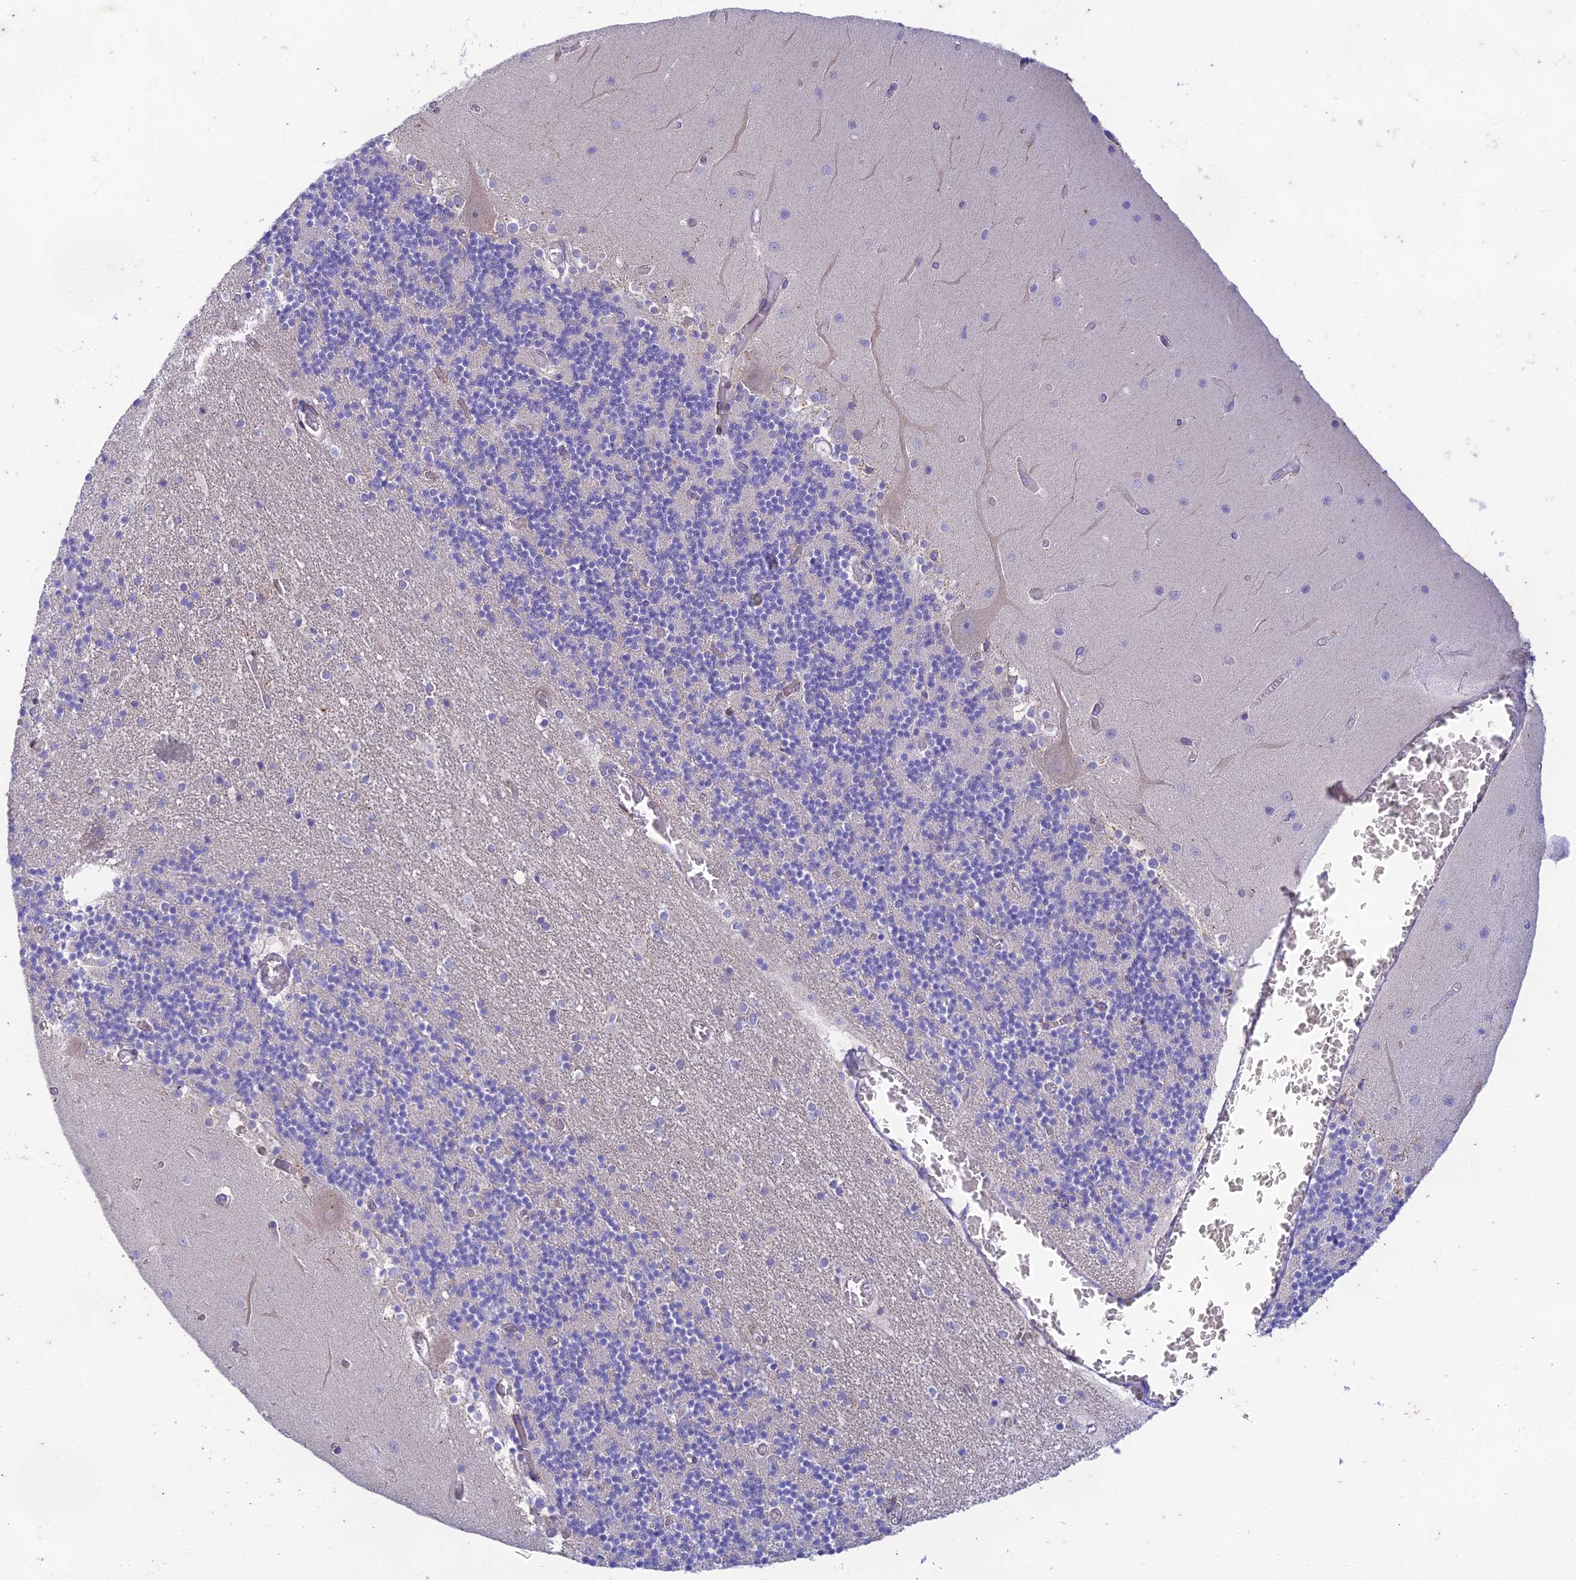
{"staining": {"intensity": "negative", "quantity": "none", "location": "none"}, "tissue": "cerebellum", "cell_type": "Cells in granular layer", "image_type": "normal", "snomed": [{"axis": "morphology", "description": "Normal tissue, NOS"}, {"axis": "topography", "description": "Cerebellum"}], "caption": "This is a histopathology image of IHC staining of normal cerebellum, which shows no staining in cells in granular layer.", "gene": "PTCD2", "patient": {"sex": "female", "age": 28}}